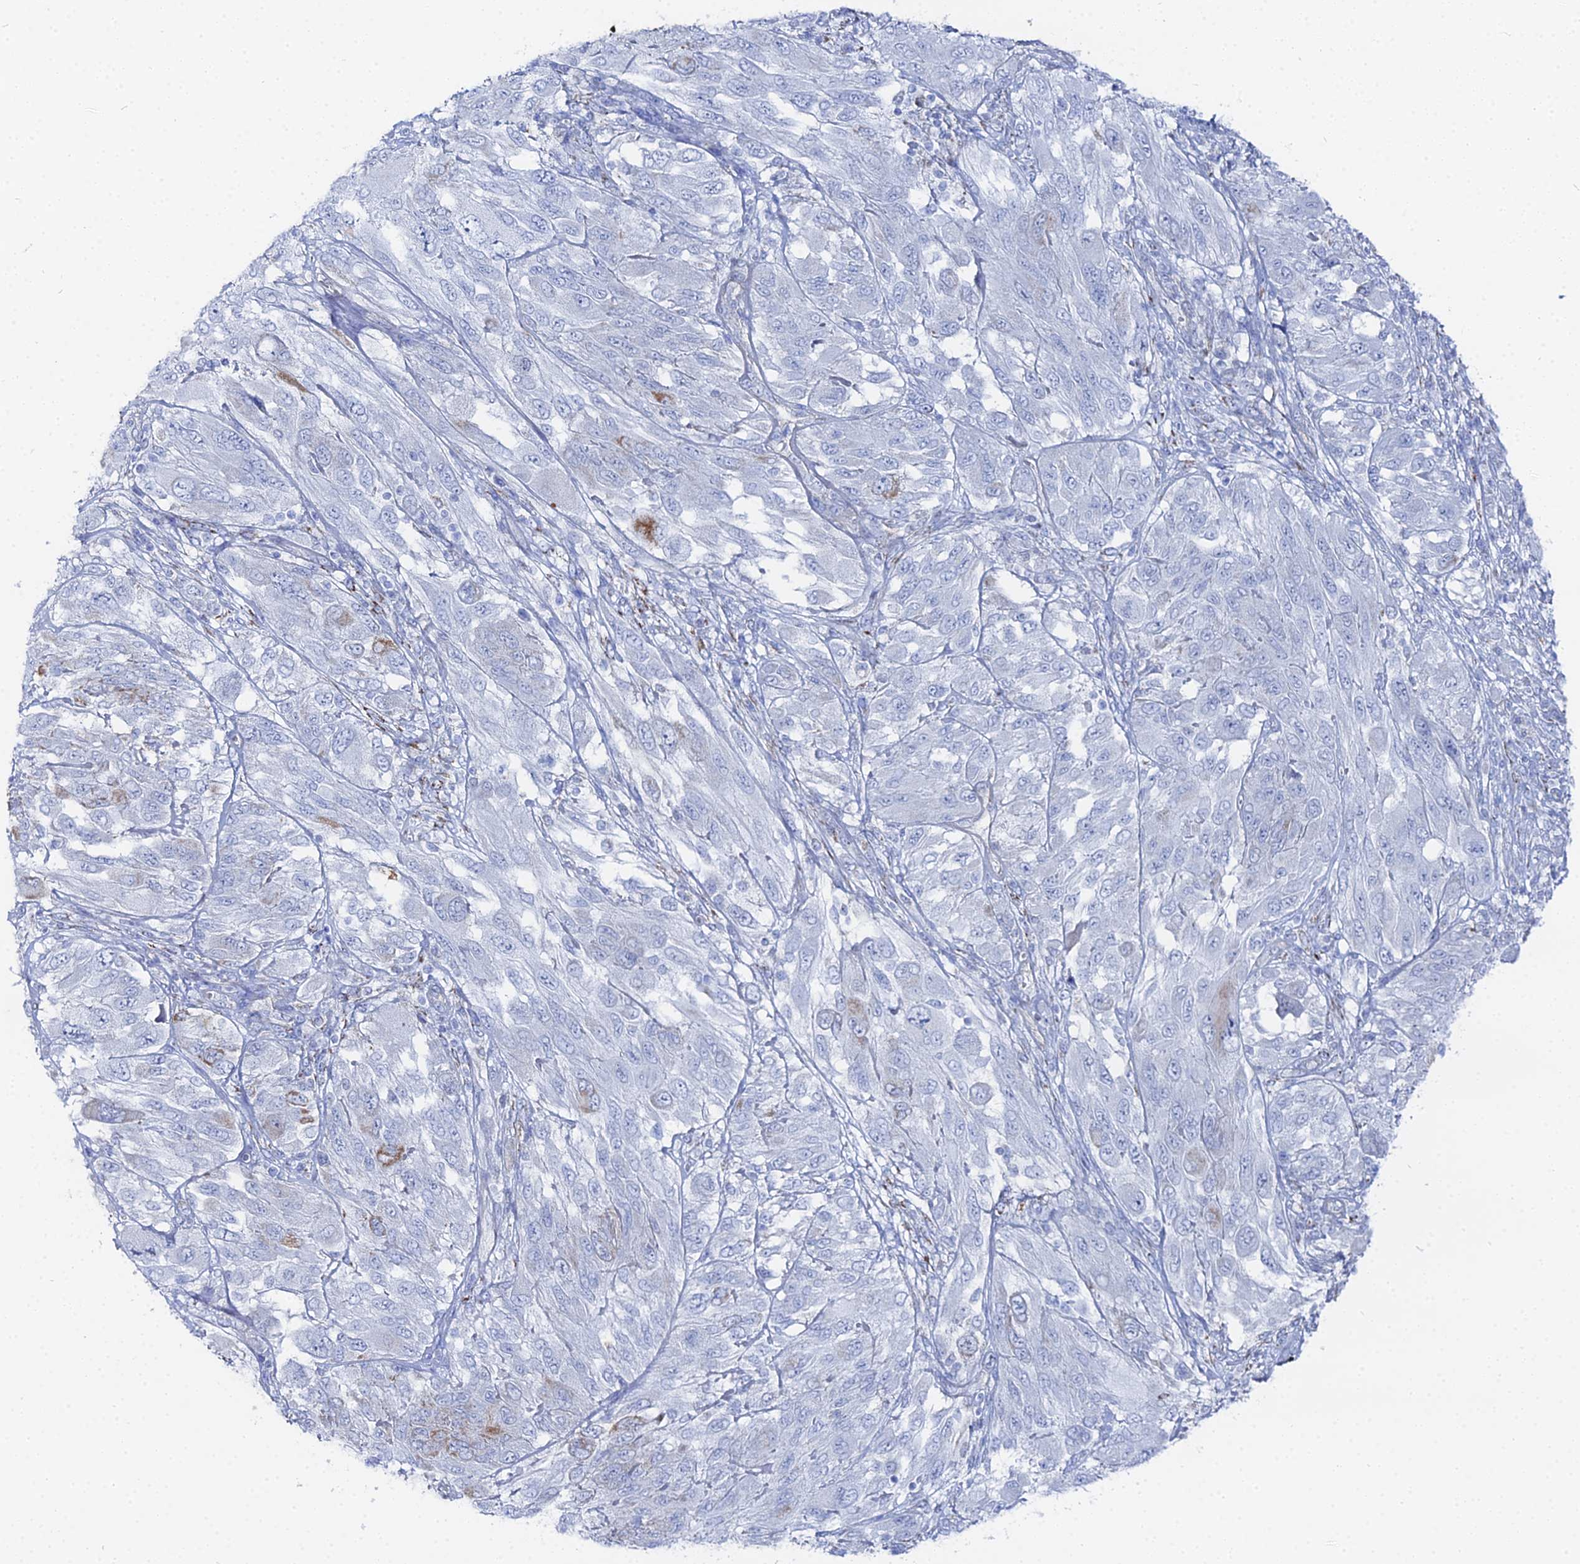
{"staining": {"intensity": "negative", "quantity": "none", "location": "none"}, "tissue": "melanoma", "cell_type": "Tumor cells", "image_type": "cancer", "snomed": [{"axis": "morphology", "description": "Malignant melanoma, NOS"}, {"axis": "topography", "description": "Skin"}], "caption": "A high-resolution image shows immunohistochemistry (IHC) staining of melanoma, which shows no significant positivity in tumor cells.", "gene": "DHX34", "patient": {"sex": "female", "age": 91}}